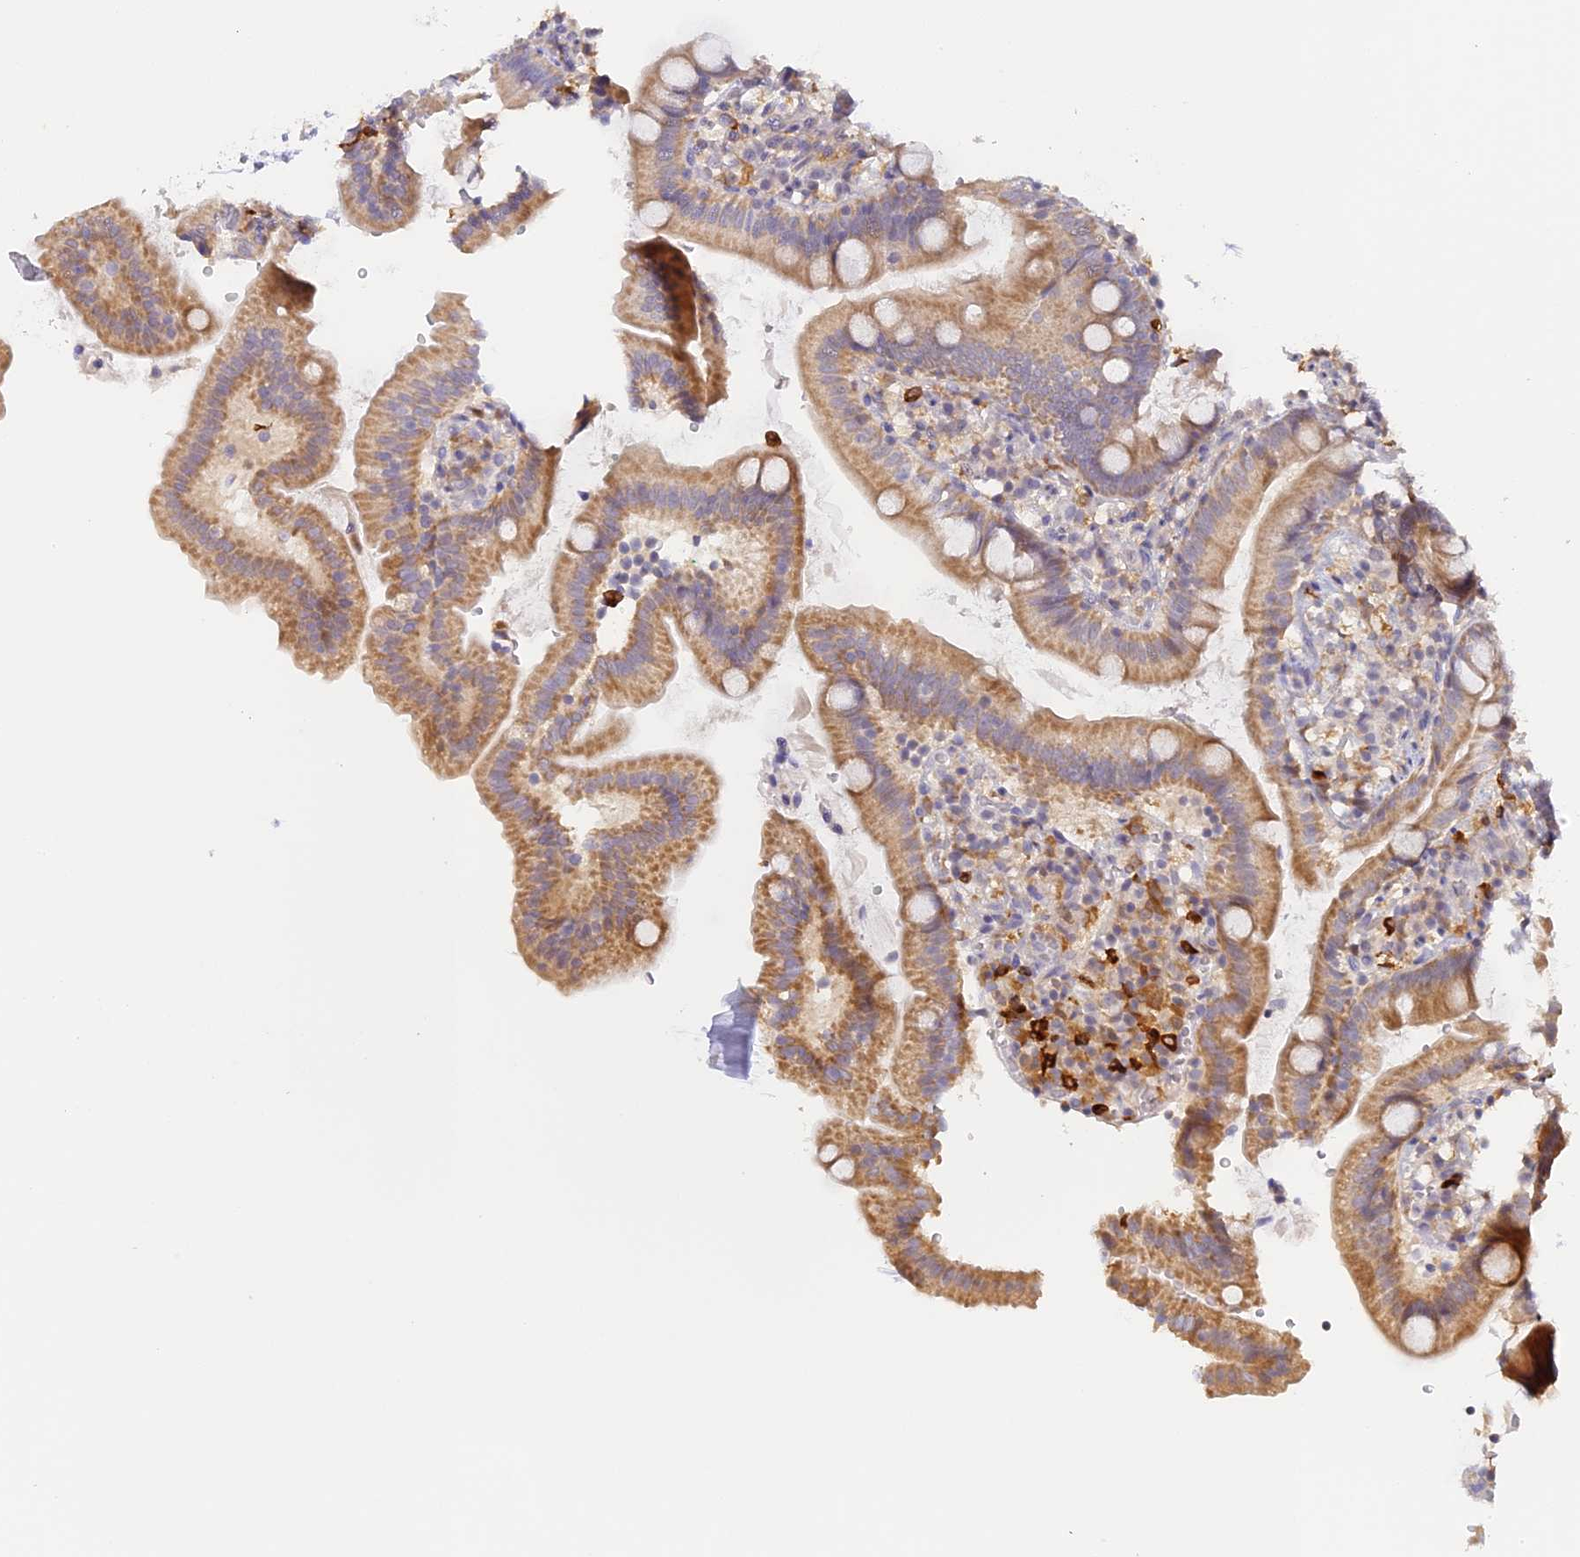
{"staining": {"intensity": "moderate", "quantity": ">75%", "location": "cytoplasmic/membranous"}, "tissue": "duodenum", "cell_type": "Glandular cells", "image_type": "normal", "snomed": [{"axis": "morphology", "description": "Normal tissue, NOS"}, {"axis": "topography", "description": "Duodenum"}], "caption": "A micrograph of duodenum stained for a protein reveals moderate cytoplasmic/membranous brown staining in glandular cells. Nuclei are stained in blue.", "gene": "NCF4", "patient": {"sex": "female", "age": 67}}